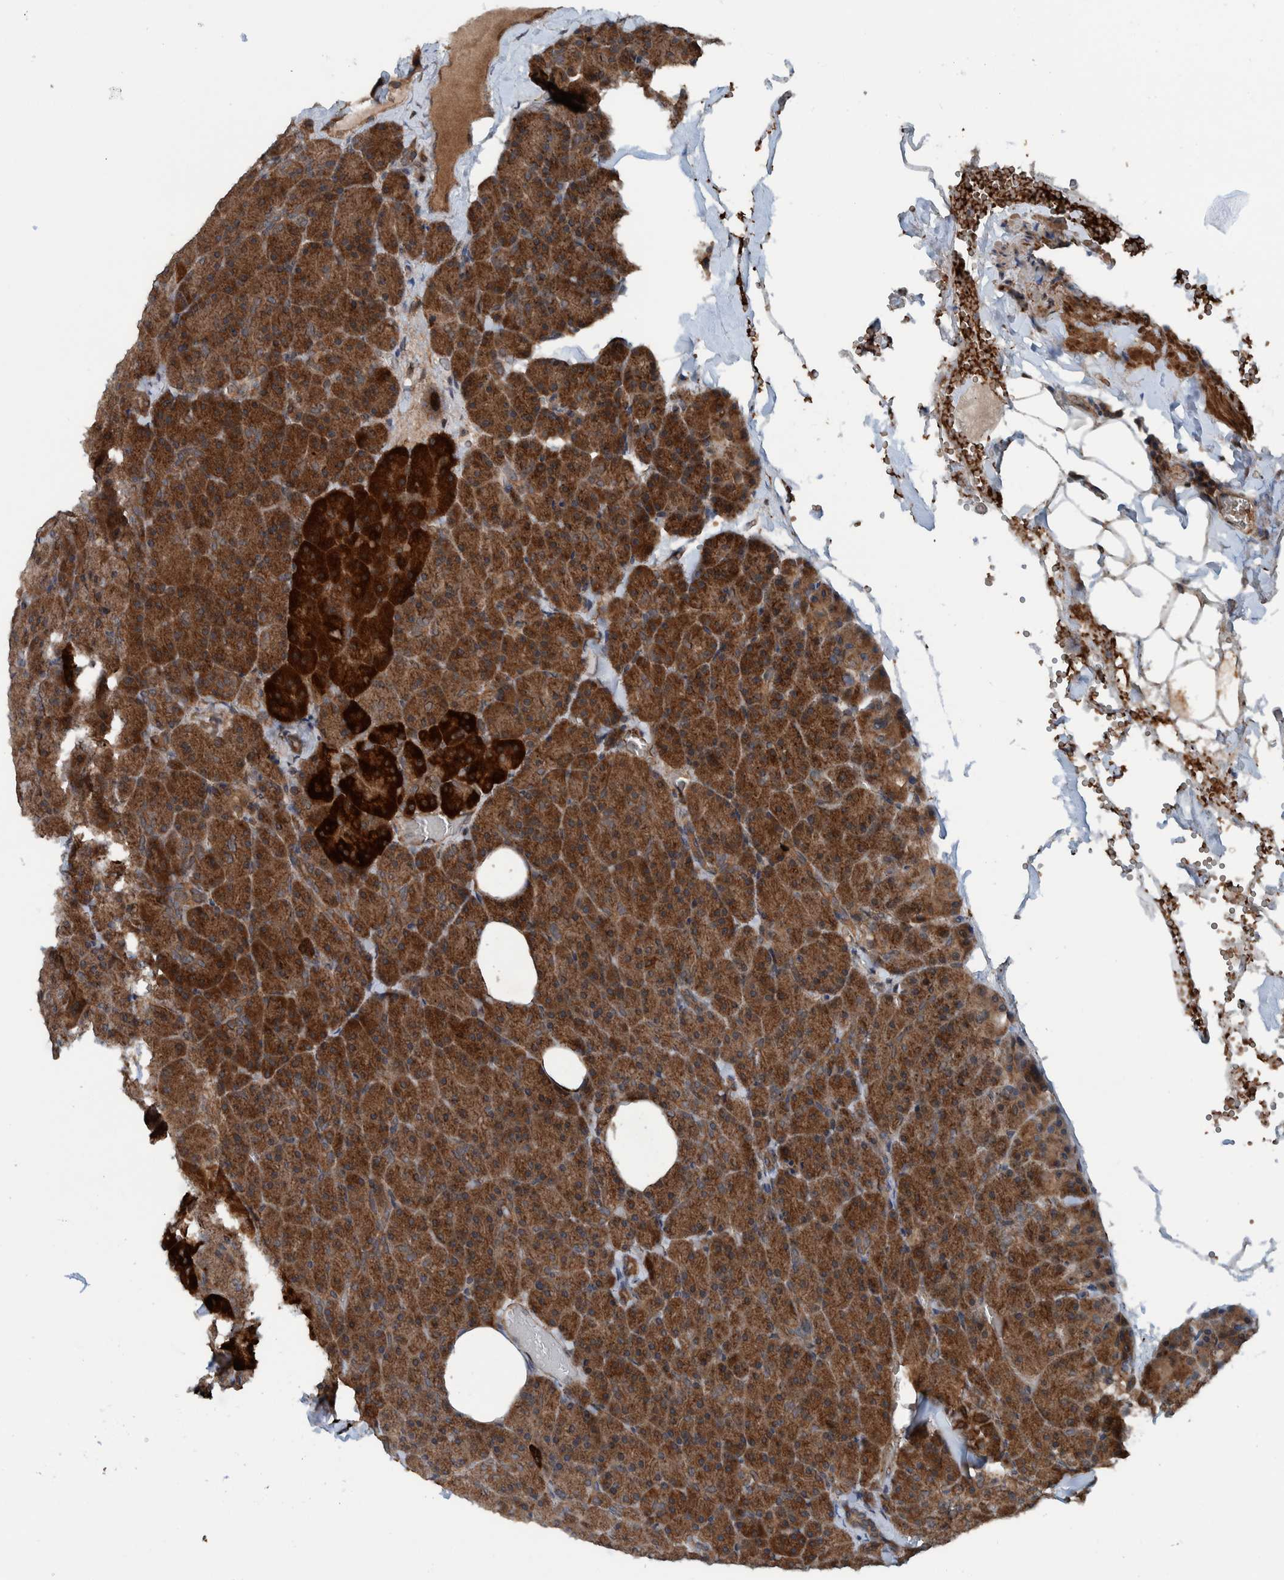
{"staining": {"intensity": "strong", "quantity": ">75%", "location": "cytoplasmic/membranous"}, "tissue": "pancreas", "cell_type": "Exocrine glandular cells", "image_type": "normal", "snomed": [{"axis": "morphology", "description": "Normal tissue, NOS"}, {"axis": "morphology", "description": "Carcinoid, malignant, NOS"}, {"axis": "topography", "description": "Pancreas"}], "caption": "Protein staining of benign pancreas shows strong cytoplasmic/membranous positivity in about >75% of exocrine glandular cells.", "gene": "CUEDC1", "patient": {"sex": "female", "age": 35}}